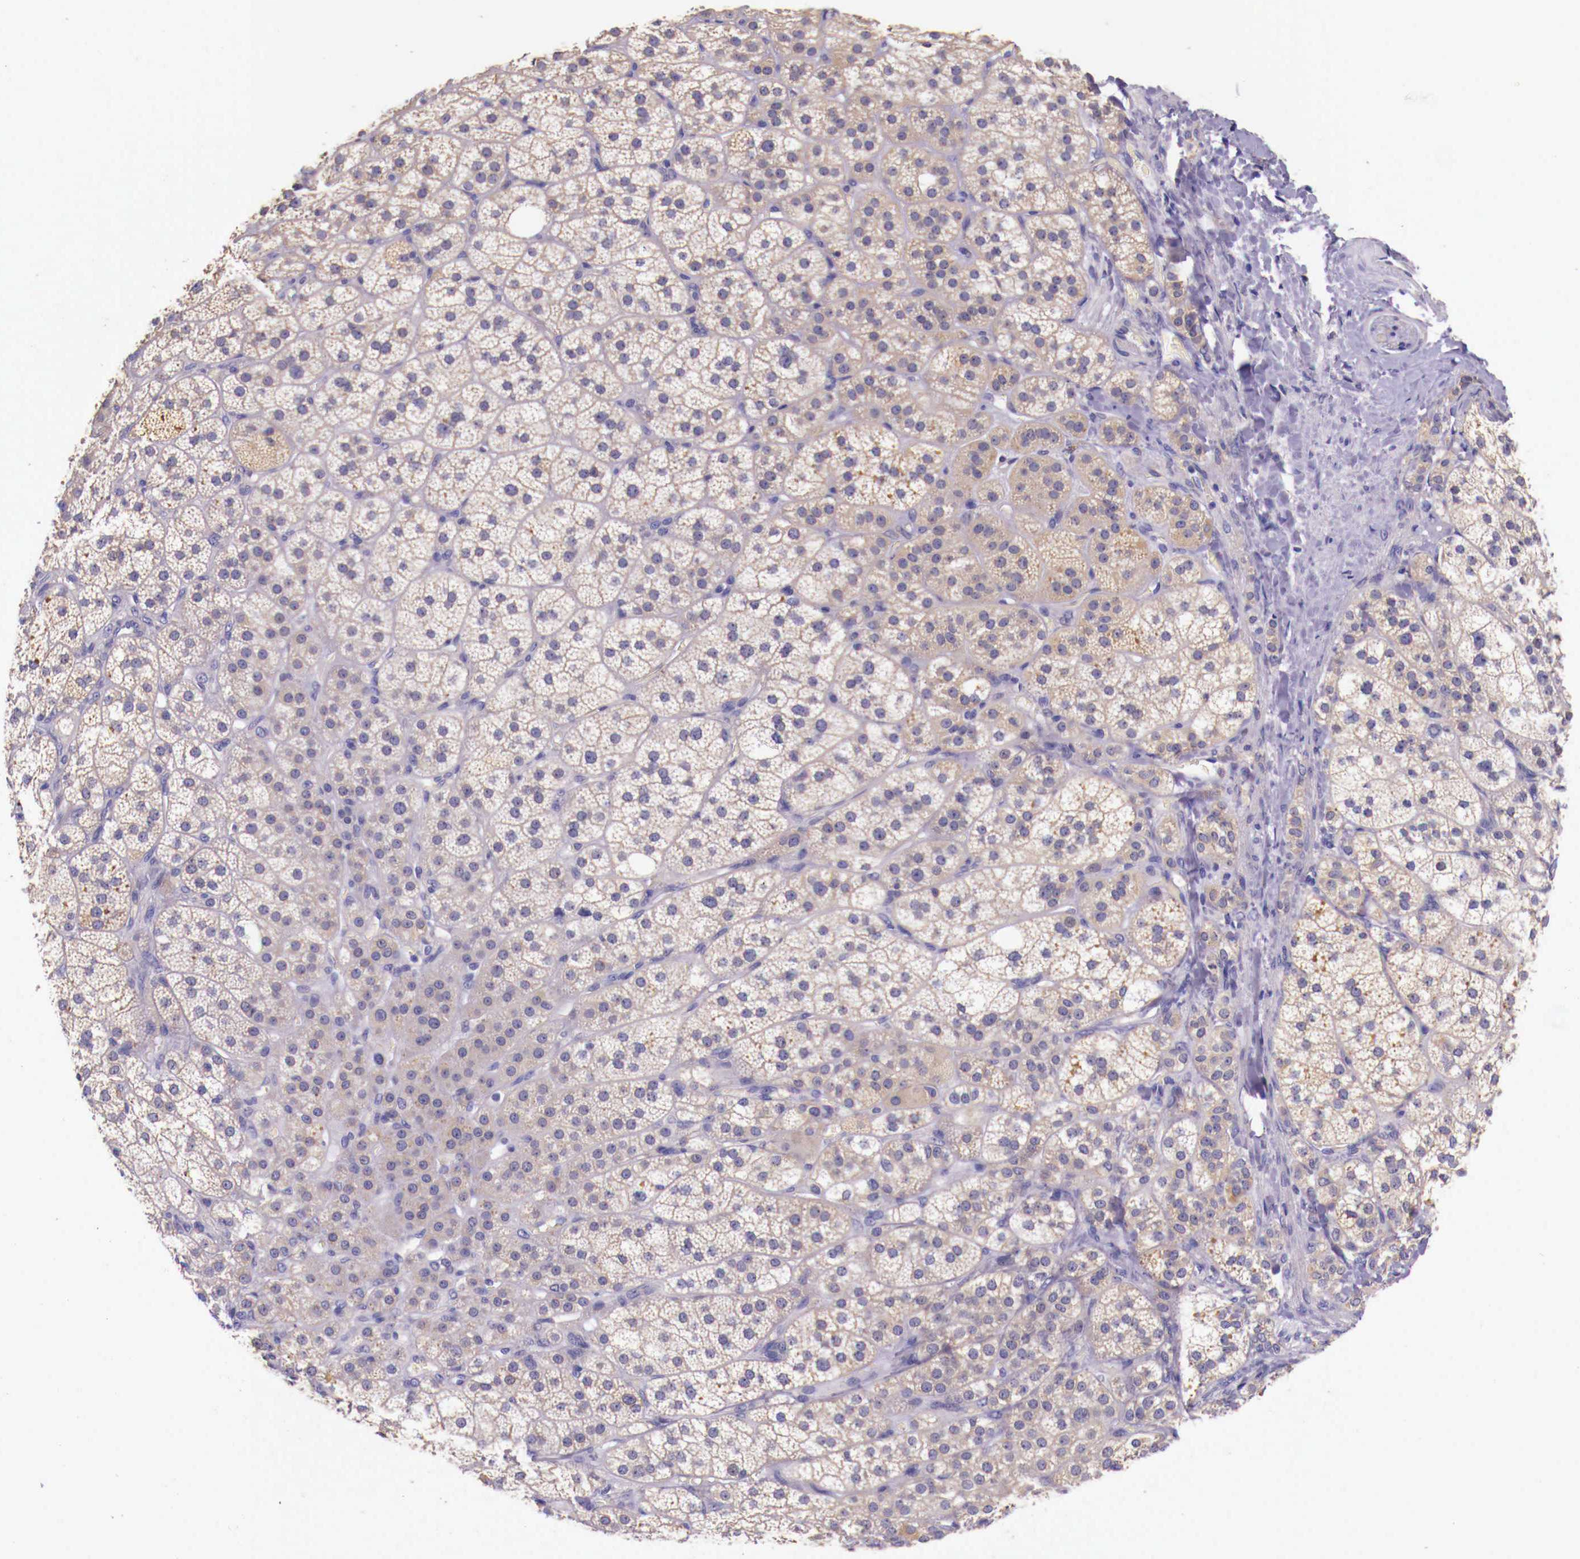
{"staining": {"intensity": "weak", "quantity": ">75%", "location": "cytoplasmic/membranous"}, "tissue": "adrenal gland", "cell_type": "Glandular cells", "image_type": "normal", "snomed": [{"axis": "morphology", "description": "Normal tissue, NOS"}, {"axis": "topography", "description": "Adrenal gland"}], "caption": "About >75% of glandular cells in benign human adrenal gland demonstrate weak cytoplasmic/membranous protein expression as visualized by brown immunohistochemical staining.", "gene": "GRIPAP1", "patient": {"sex": "female", "age": 60}}